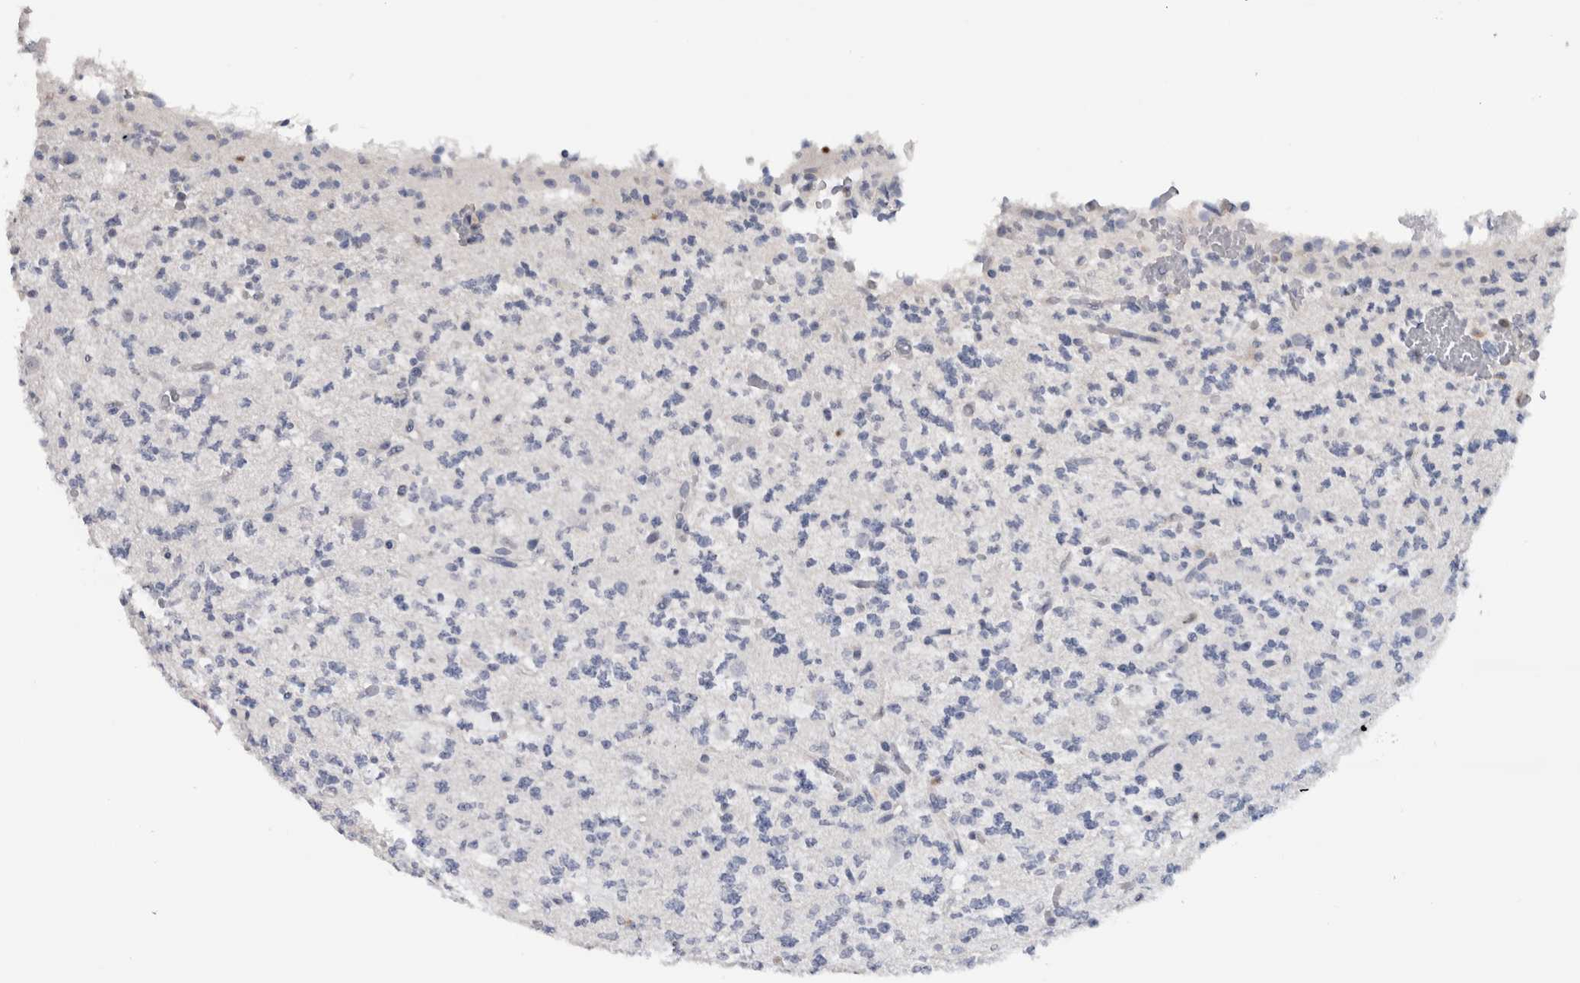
{"staining": {"intensity": "negative", "quantity": "none", "location": "none"}, "tissue": "glioma", "cell_type": "Tumor cells", "image_type": "cancer", "snomed": [{"axis": "morphology", "description": "Glioma, malignant, Low grade"}, {"axis": "topography", "description": "Brain"}], "caption": "This histopathology image is of low-grade glioma (malignant) stained with immunohistochemistry (IHC) to label a protein in brown with the nuclei are counter-stained blue. There is no staining in tumor cells.", "gene": "CD63", "patient": {"sex": "male", "age": 38}}